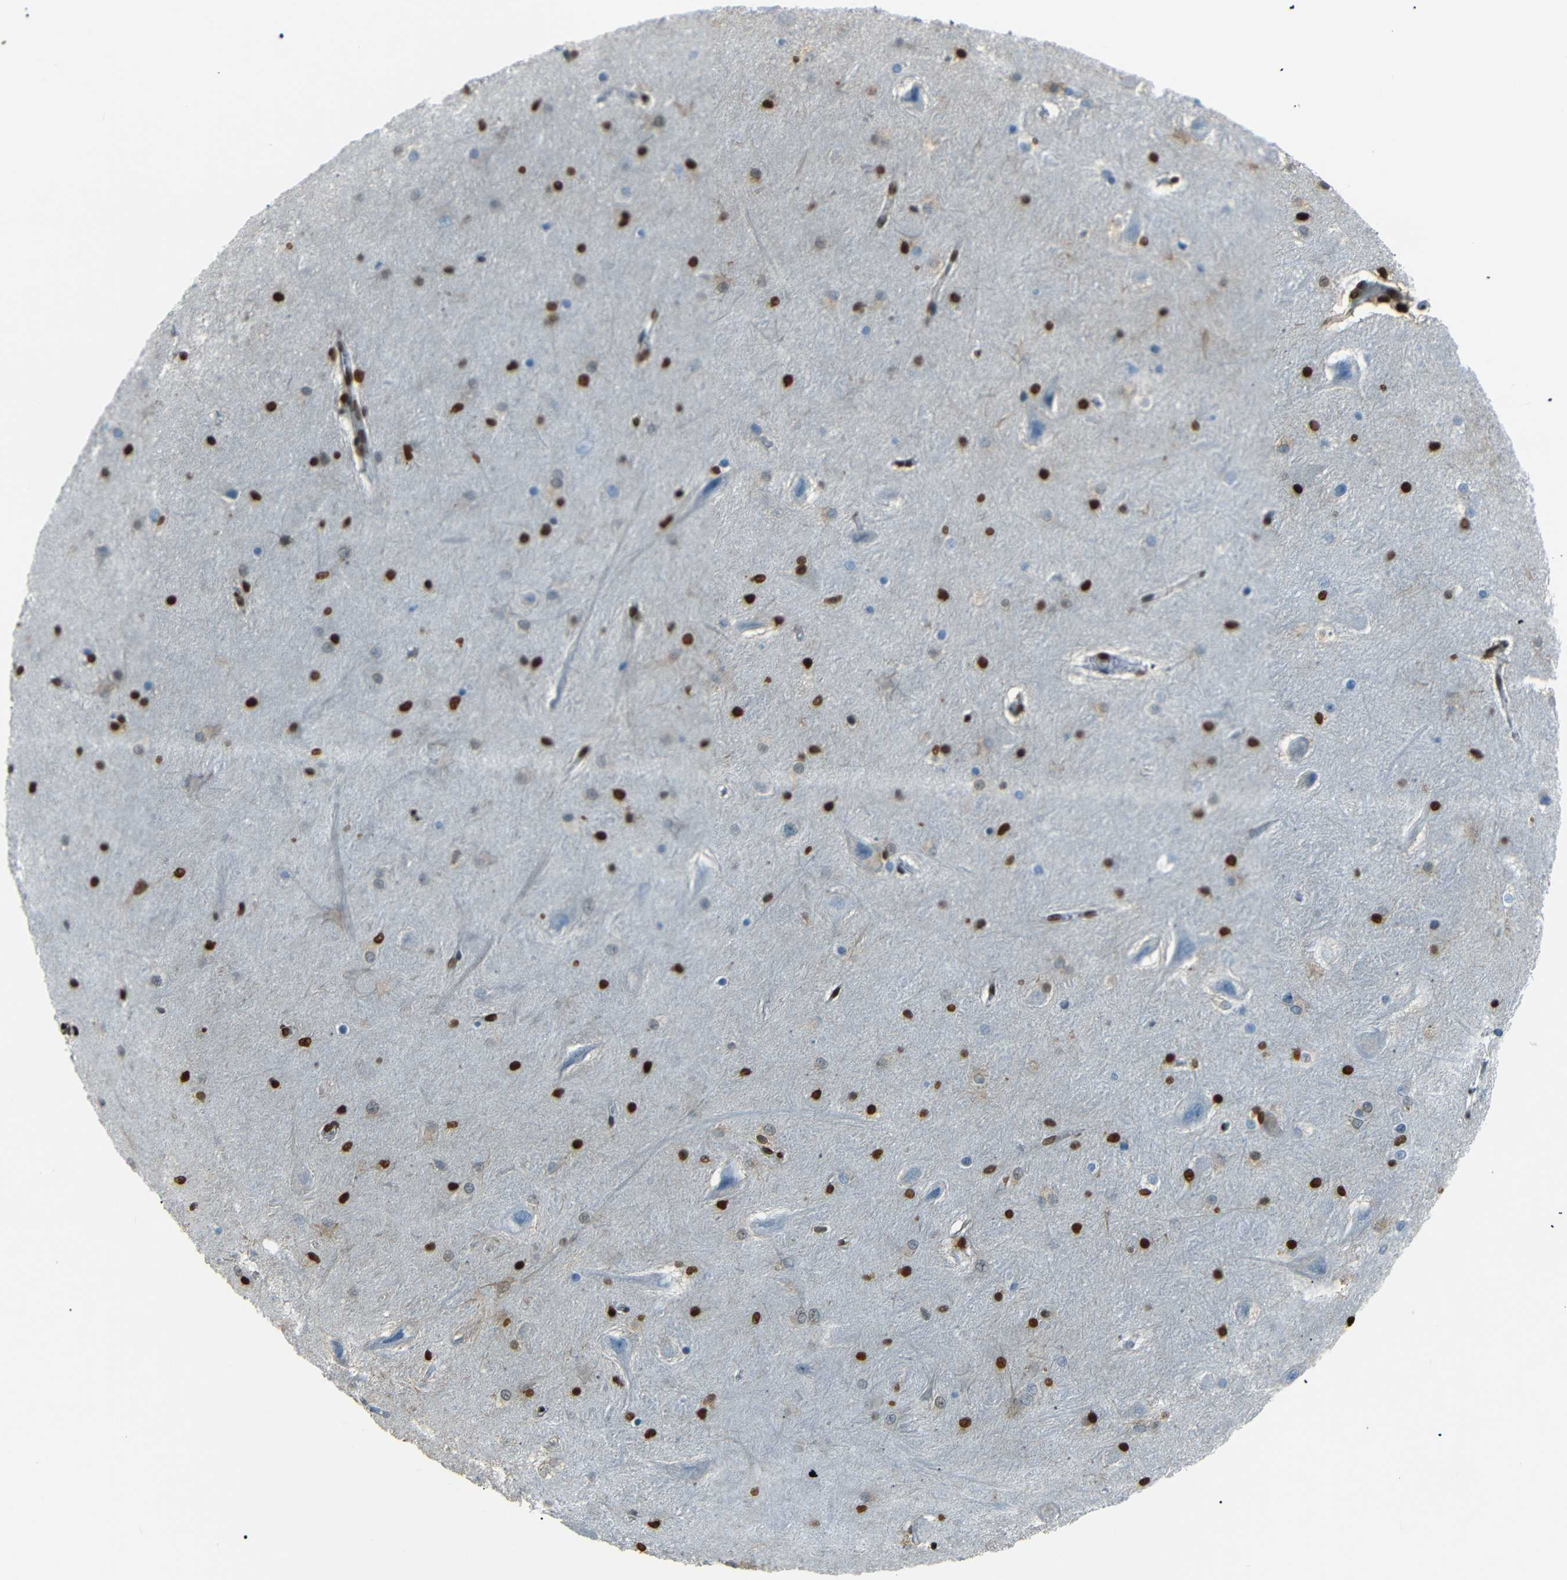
{"staining": {"intensity": "strong", "quantity": "25%-75%", "location": "nuclear"}, "tissue": "hippocampus", "cell_type": "Glial cells", "image_type": "normal", "snomed": [{"axis": "morphology", "description": "Normal tissue, NOS"}, {"axis": "topography", "description": "Hippocampus"}], "caption": "Brown immunohistochemical staining in unremarkable human hippocampus shows strong nuclear positivity in approximately 25%-75% of glial cells.", "gene": "HMGN1", "patient": {"sex": "male", "age": 45}}